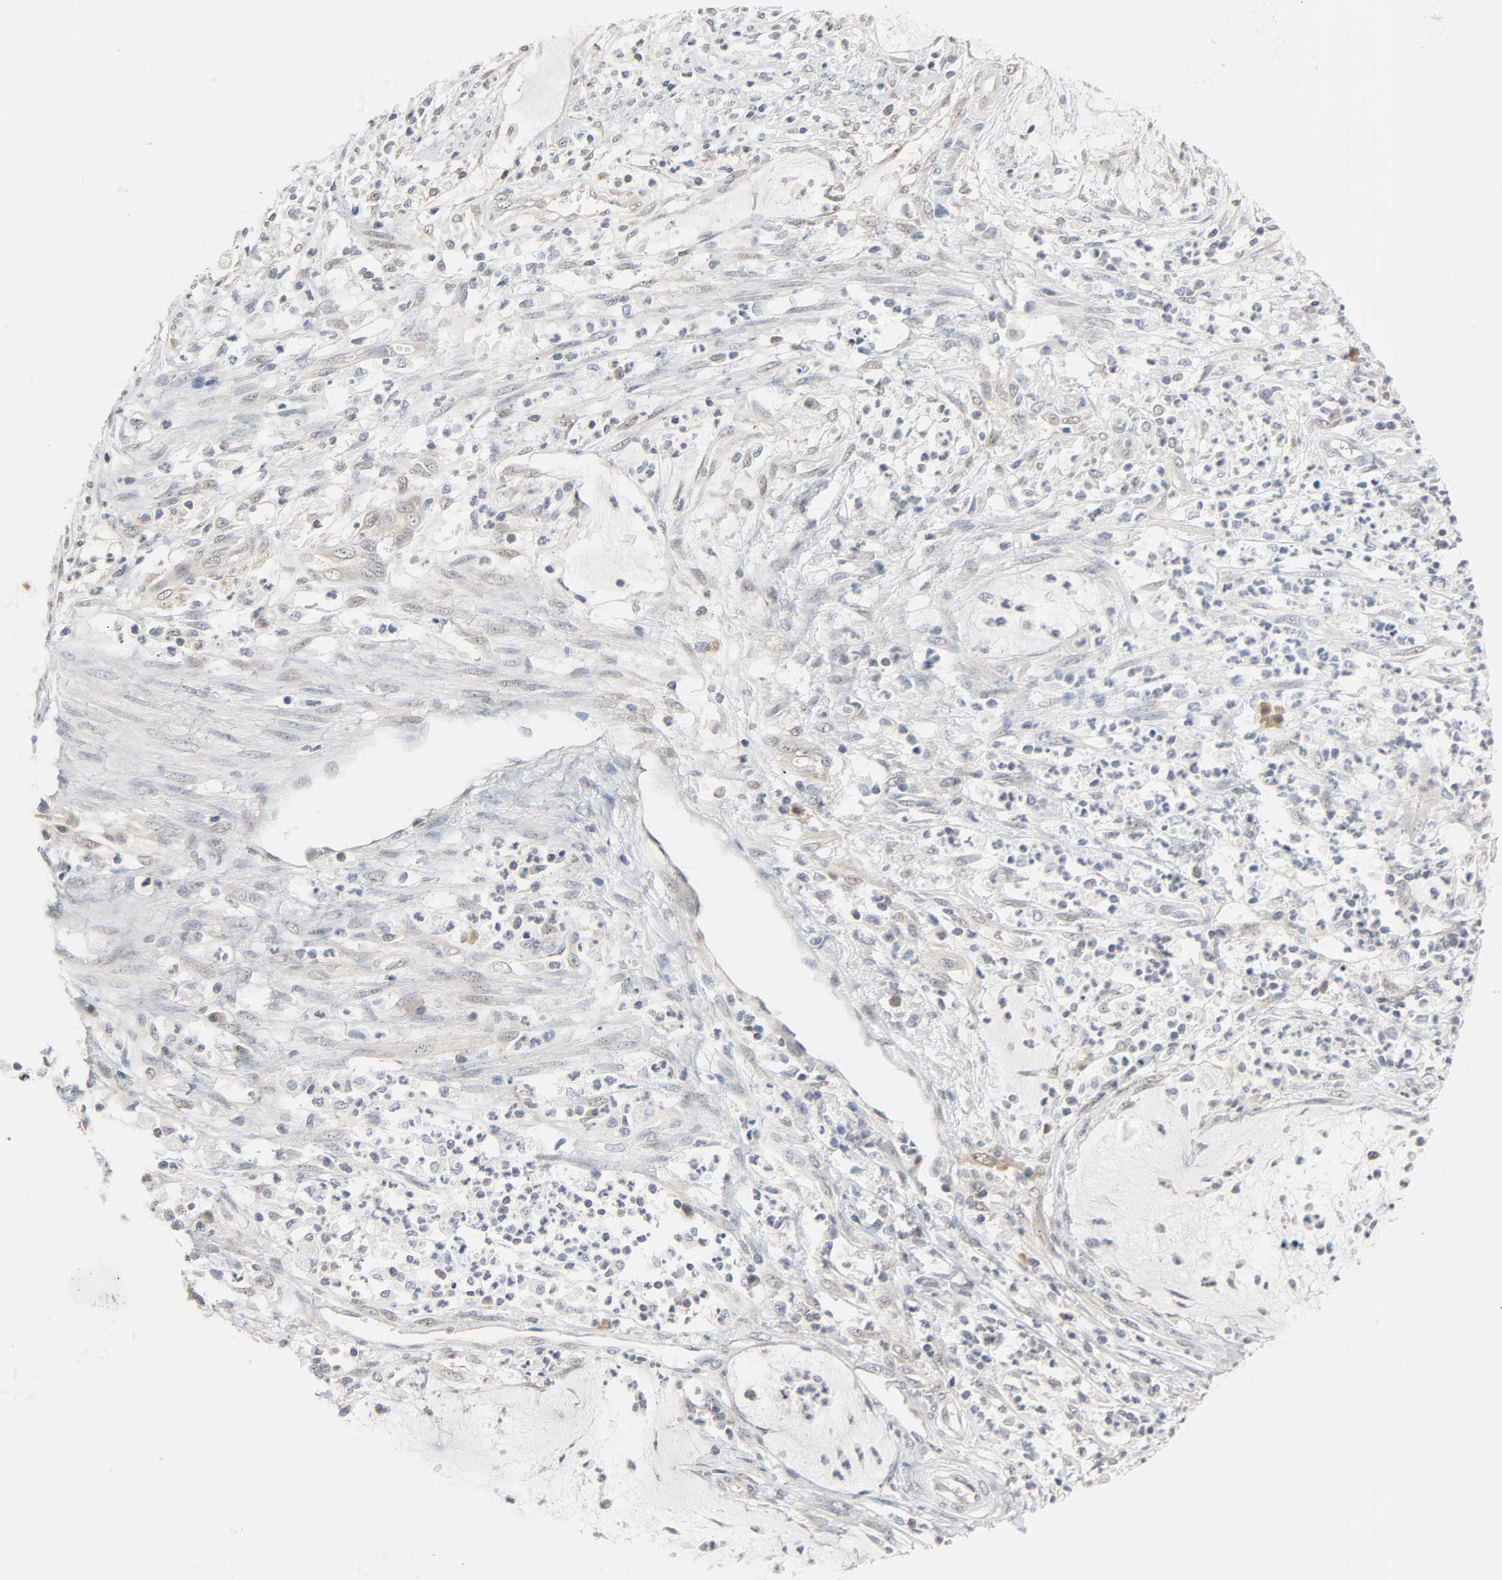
{"staining": {"intensity": "negative", "quantity": "none", "location": "none"}, "tissue": "cervical cancer", "cell_type": "Tumor cells", "image_type": "cancer", "snomed": [{"axis": "morphology", "description": "Adenocarcinoma, NOS"}, {"axis": "topography", "description": "Cervix"}], "caption": "Immunohistochemical staining of cervical cancer (adenocarcinoma) shows no significant positivity in tumor cells.", "gene": "MIF", "patient": {"sex": "female", "age": 36}}